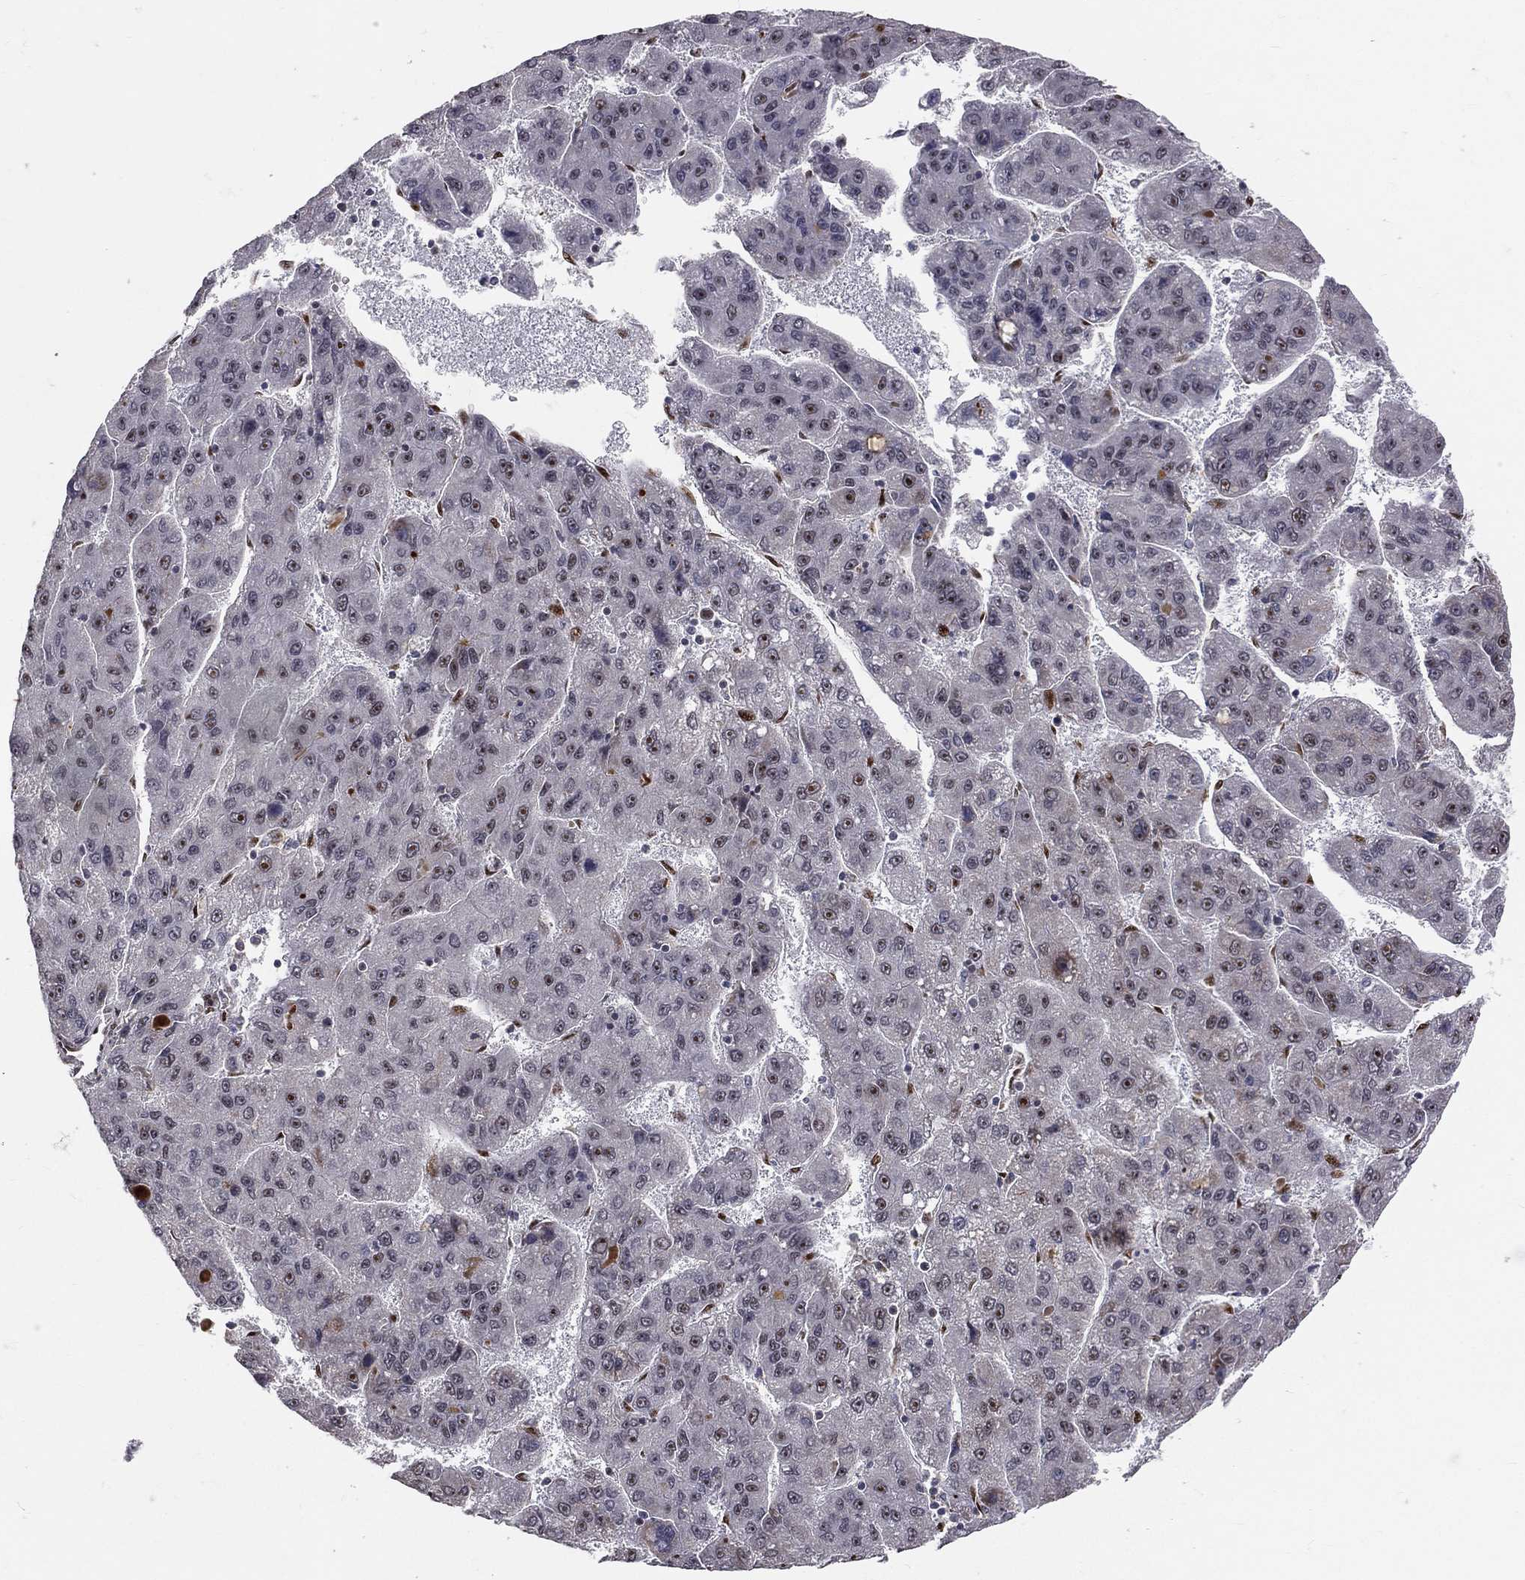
{"staining": {"intensity": "moderate", "quantity": "<25%", "location": "nuclear"}, "tissue": "liver cancer", "cell_type": "Tumor cells", "image_type": "cancer", "snomed": [{"axis": "morphology", "description": "Carcinoma, Hepatocellular, NOS"}, {"axis": "topography", "description": "Liver"}], "caption": "Protein expression analysis of liver cancer (hepatocellular carcinoma) shows moderate nuclear positivity in approximately <25% of tumor cells. The staining was performed using DAB, with brown indicating positive protein expression. Nuclei are stained blue with hematoxylin.", "gene": "ZEB1", "patient": {"sex": "female", "age": 82}}